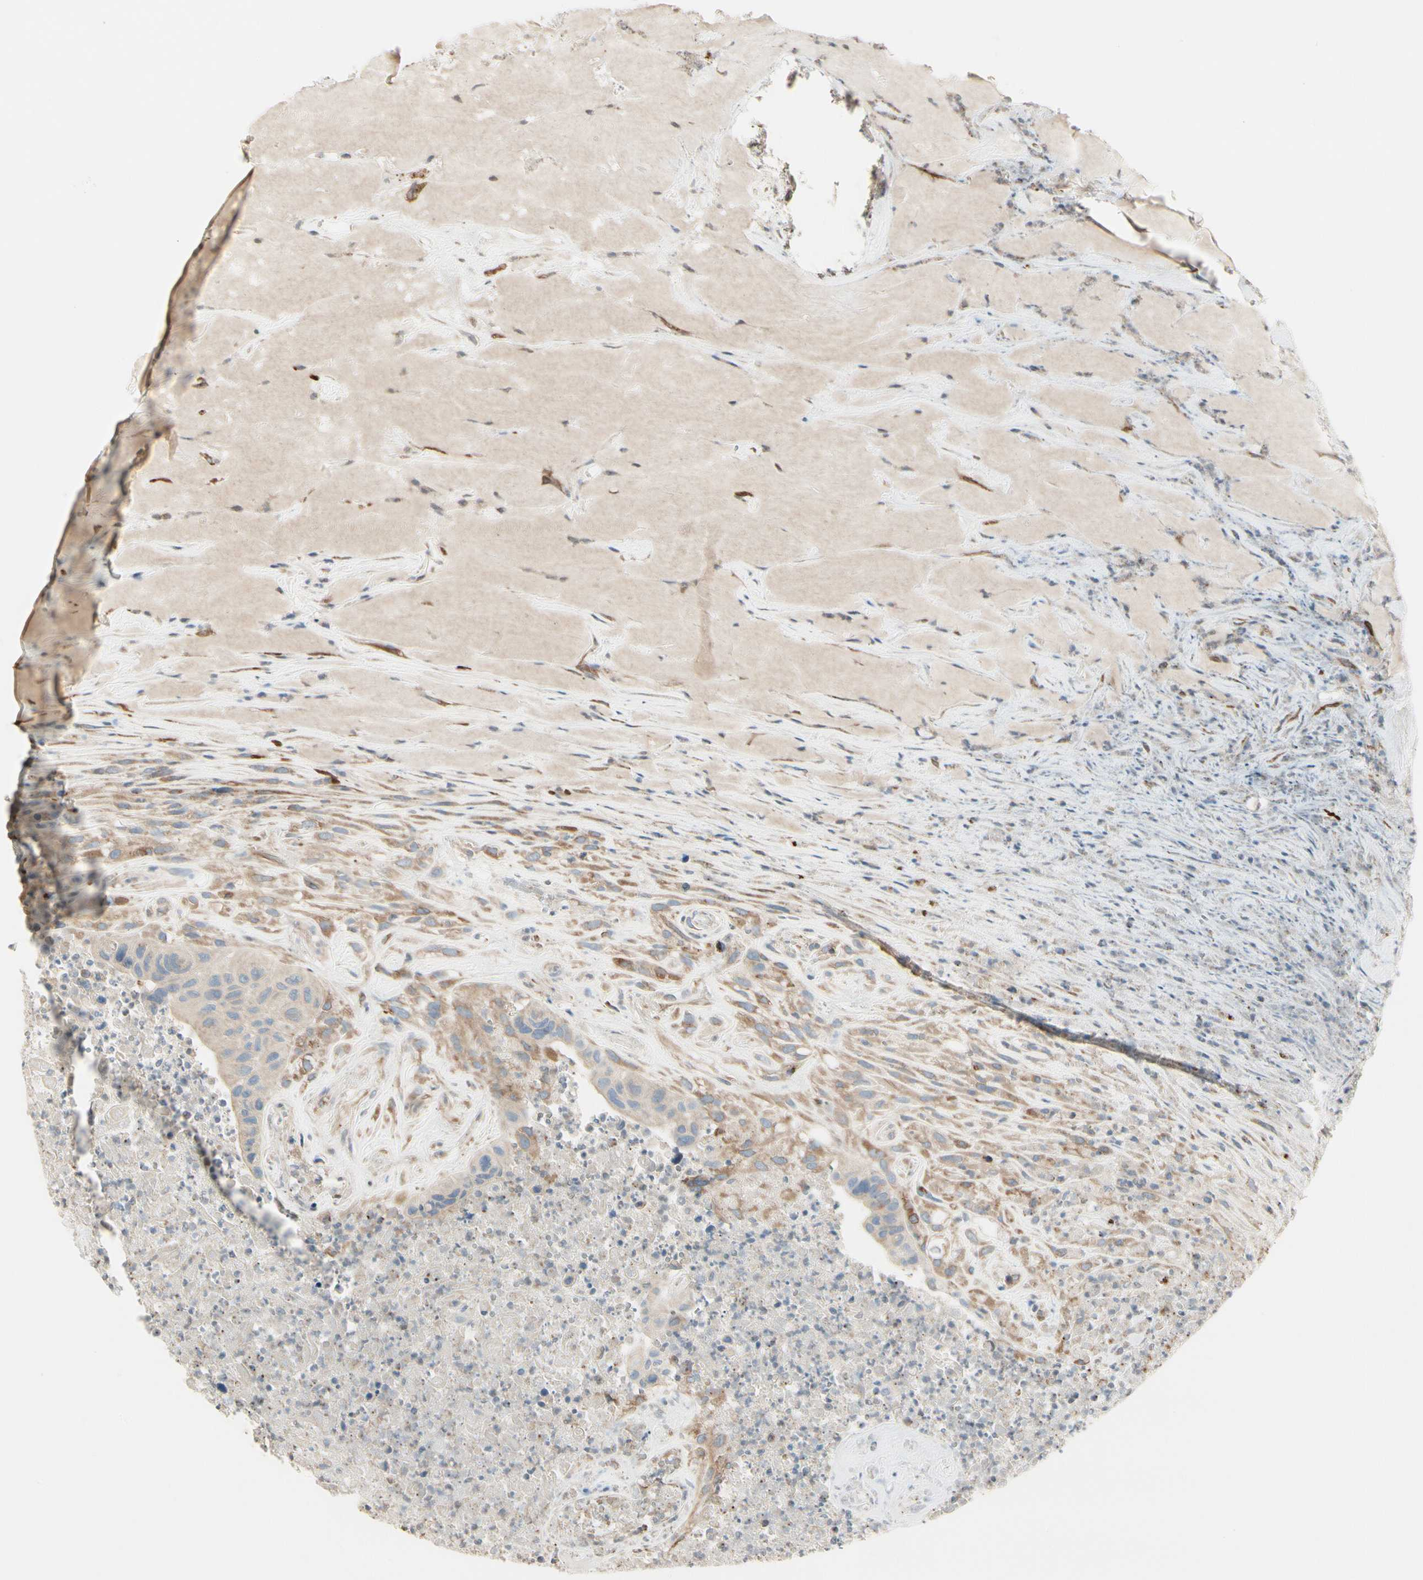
{"staining": {"intensity": "weak", "quantity": ">75%", "location": "cytoplasmic/membranous"}, "tissue": "urothelial cancer", "cell_type": "Tumor cells", "image_type": "cancer", "snomed": [{"axis": "morphology", "description": "Urothelial carcinoma, High grade"}, {"axis": "topography", "description": "Urinary bladder"}], "caption": "IHC staining of urothelial cancer, which displays low levels of weak cytoplasmic/membranous expression in about >75% of tumor cells indicating weak cytoplasmic/membranous protein staining. The staining was performed using DAB (brown) for protein detection and nuclei were counterstained in hematoxylin (blue).", "gene": "NUCB2", "patient": {"sex": "male", "age": 66}}